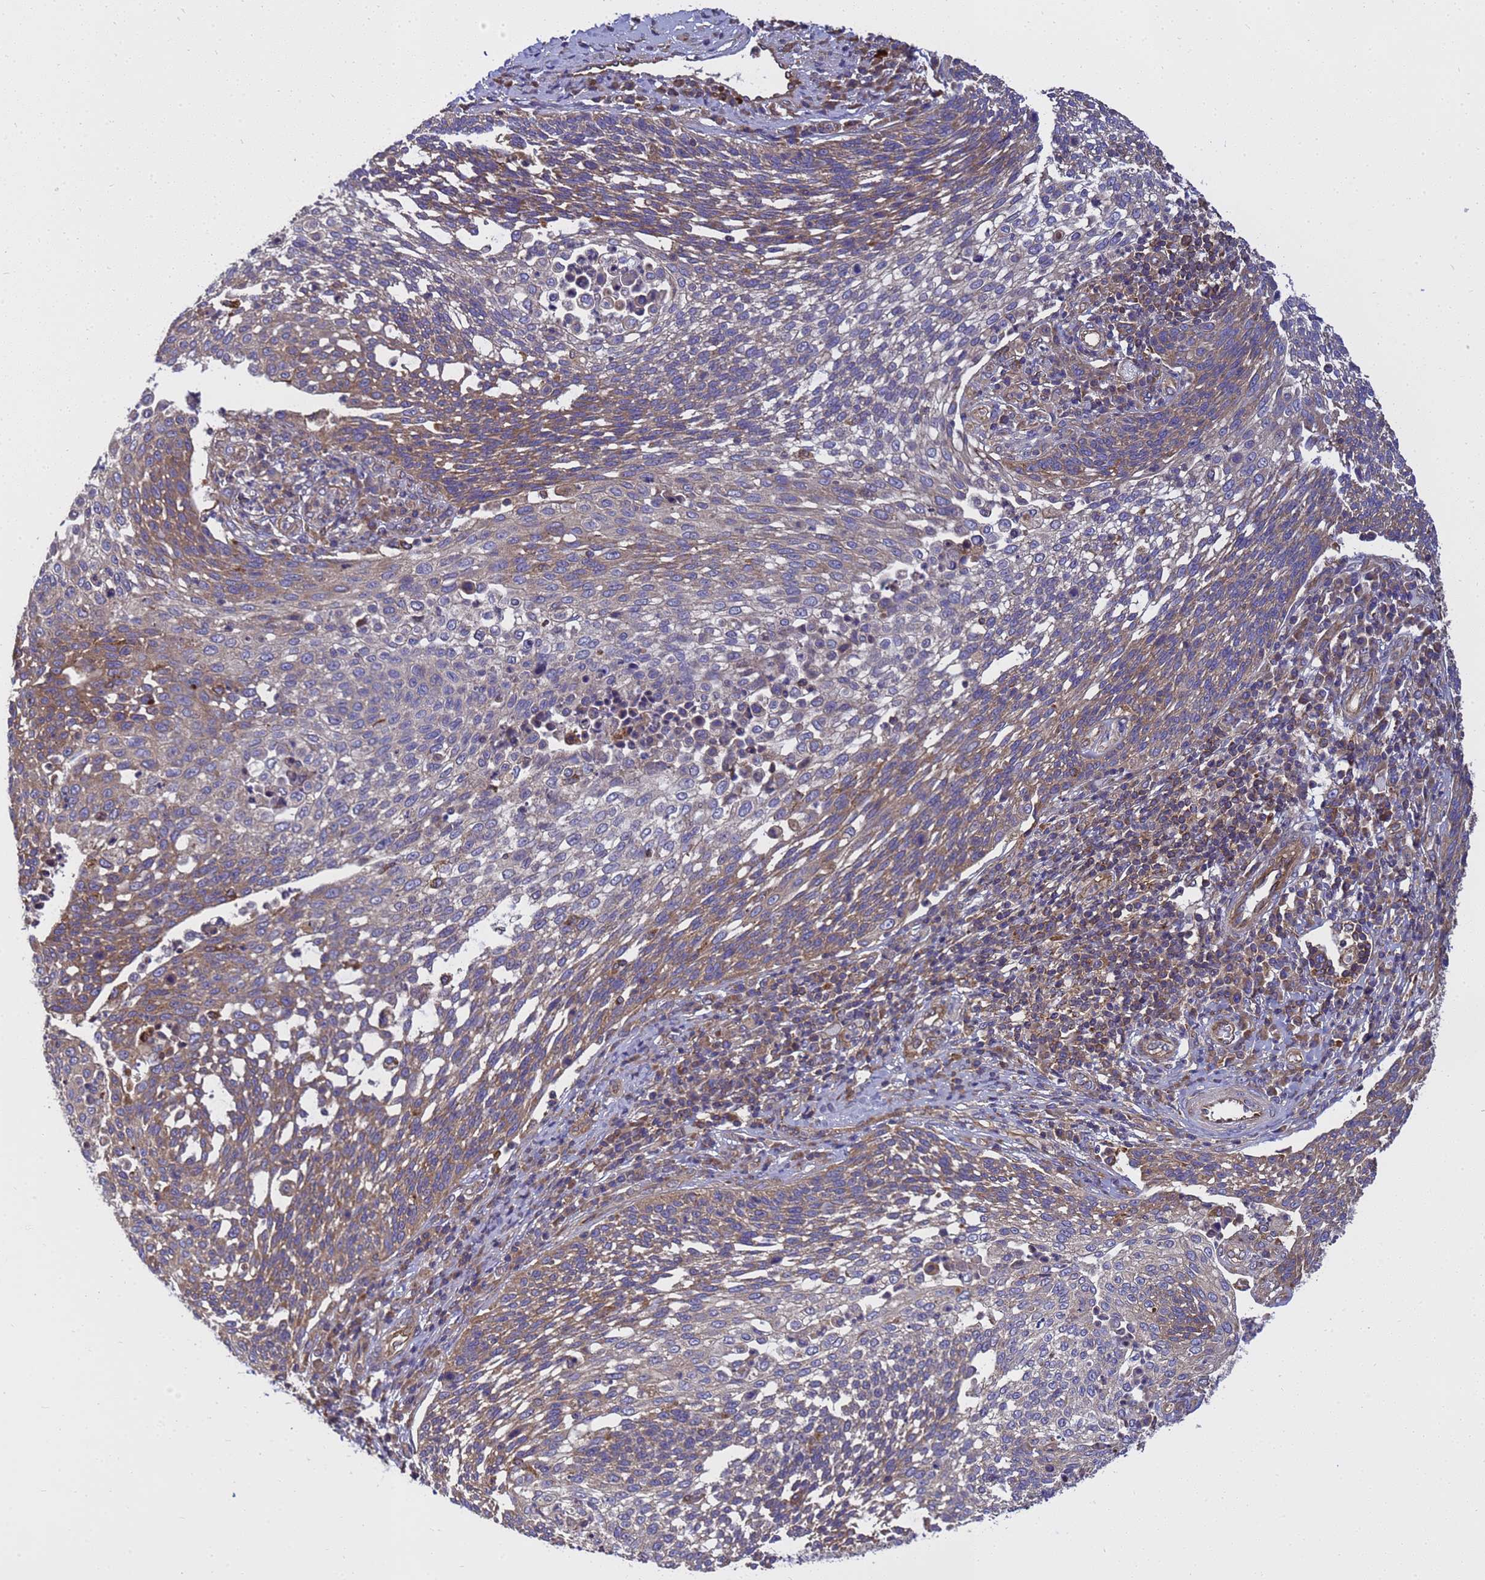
{"staining": {"intensity": "moderate", "quantity": "25%-75%", "location": "cytoplasmic/membranous"}, "tissue": "cervical cancer", "cell_type": "Tumor cells", "image_type": "cancer", "snomed": [{"axis": "morphology", "description": "Squamous cell carcinoma, NOS"}, {"axis": "topography", "description": "Cervix"}], "caption": "Protein expression analysis of squamous cell carcinoma (cervical) demonstrates moderate cytoplasmic/membranous positivity in about 25%-75% of tumor cells.", "gene": "BECN1", "patient": {"sex": "female", "age": 34}}